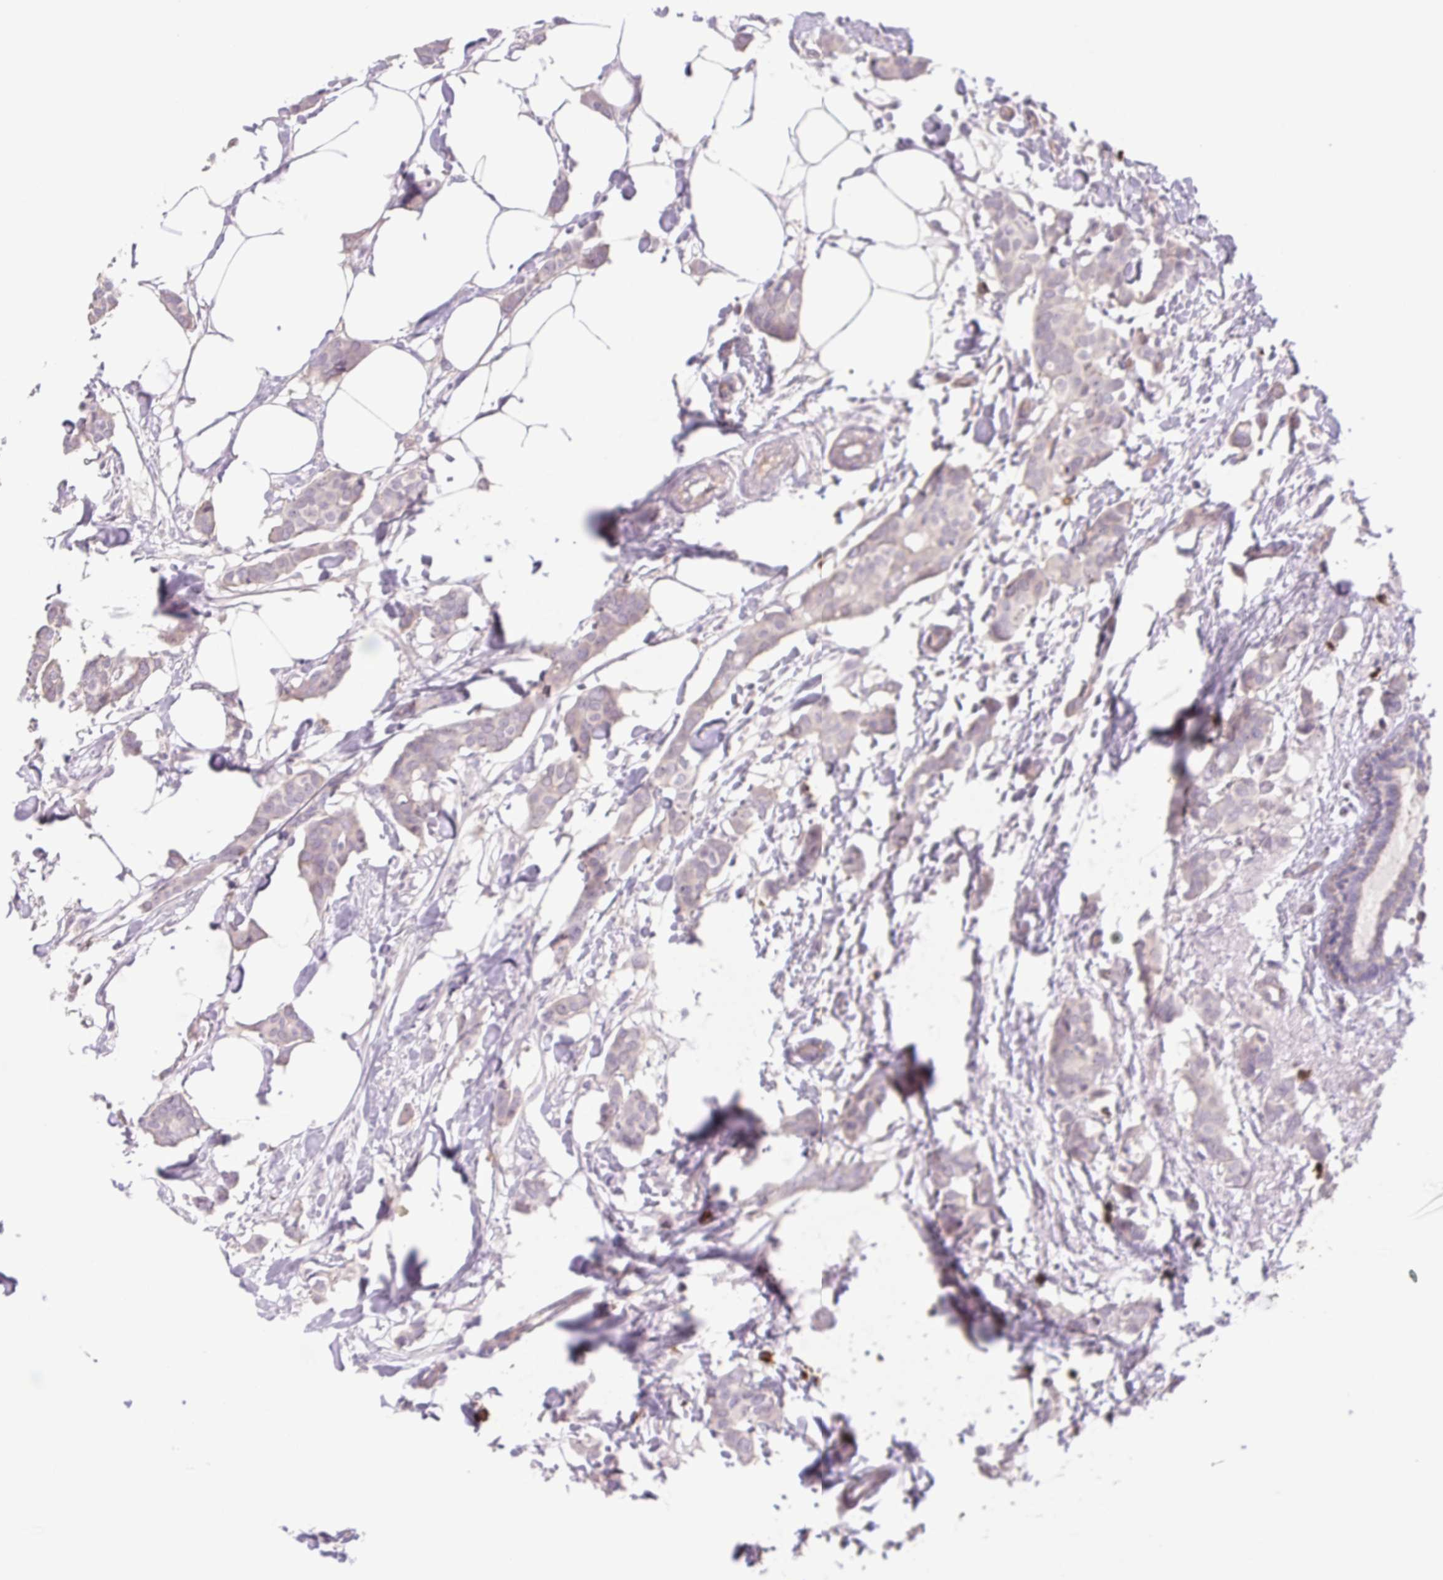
{"staining": {"intensity": "weak", "quantity": "<25%", "location": "cytoplasmic/membranous"}, "tissue": "breast cancer", "cell_type": "Tumor cells", "image_type": "cancer", "snomed": [{"axis": "morphology", "description": "Duct carcinoma"}, {"axis": "topography", "description": "Breast"}], "caption": "The micrograph displays no significant expression in tumor cells of breast cancer. The staining is performed using DAB (3,3'-diaminobenzidine) brown chromogen with nuclei counter-stained in using hematoxylin.", "gene": "FAM177B", "patient": {"sex": "female", "age": 62}}